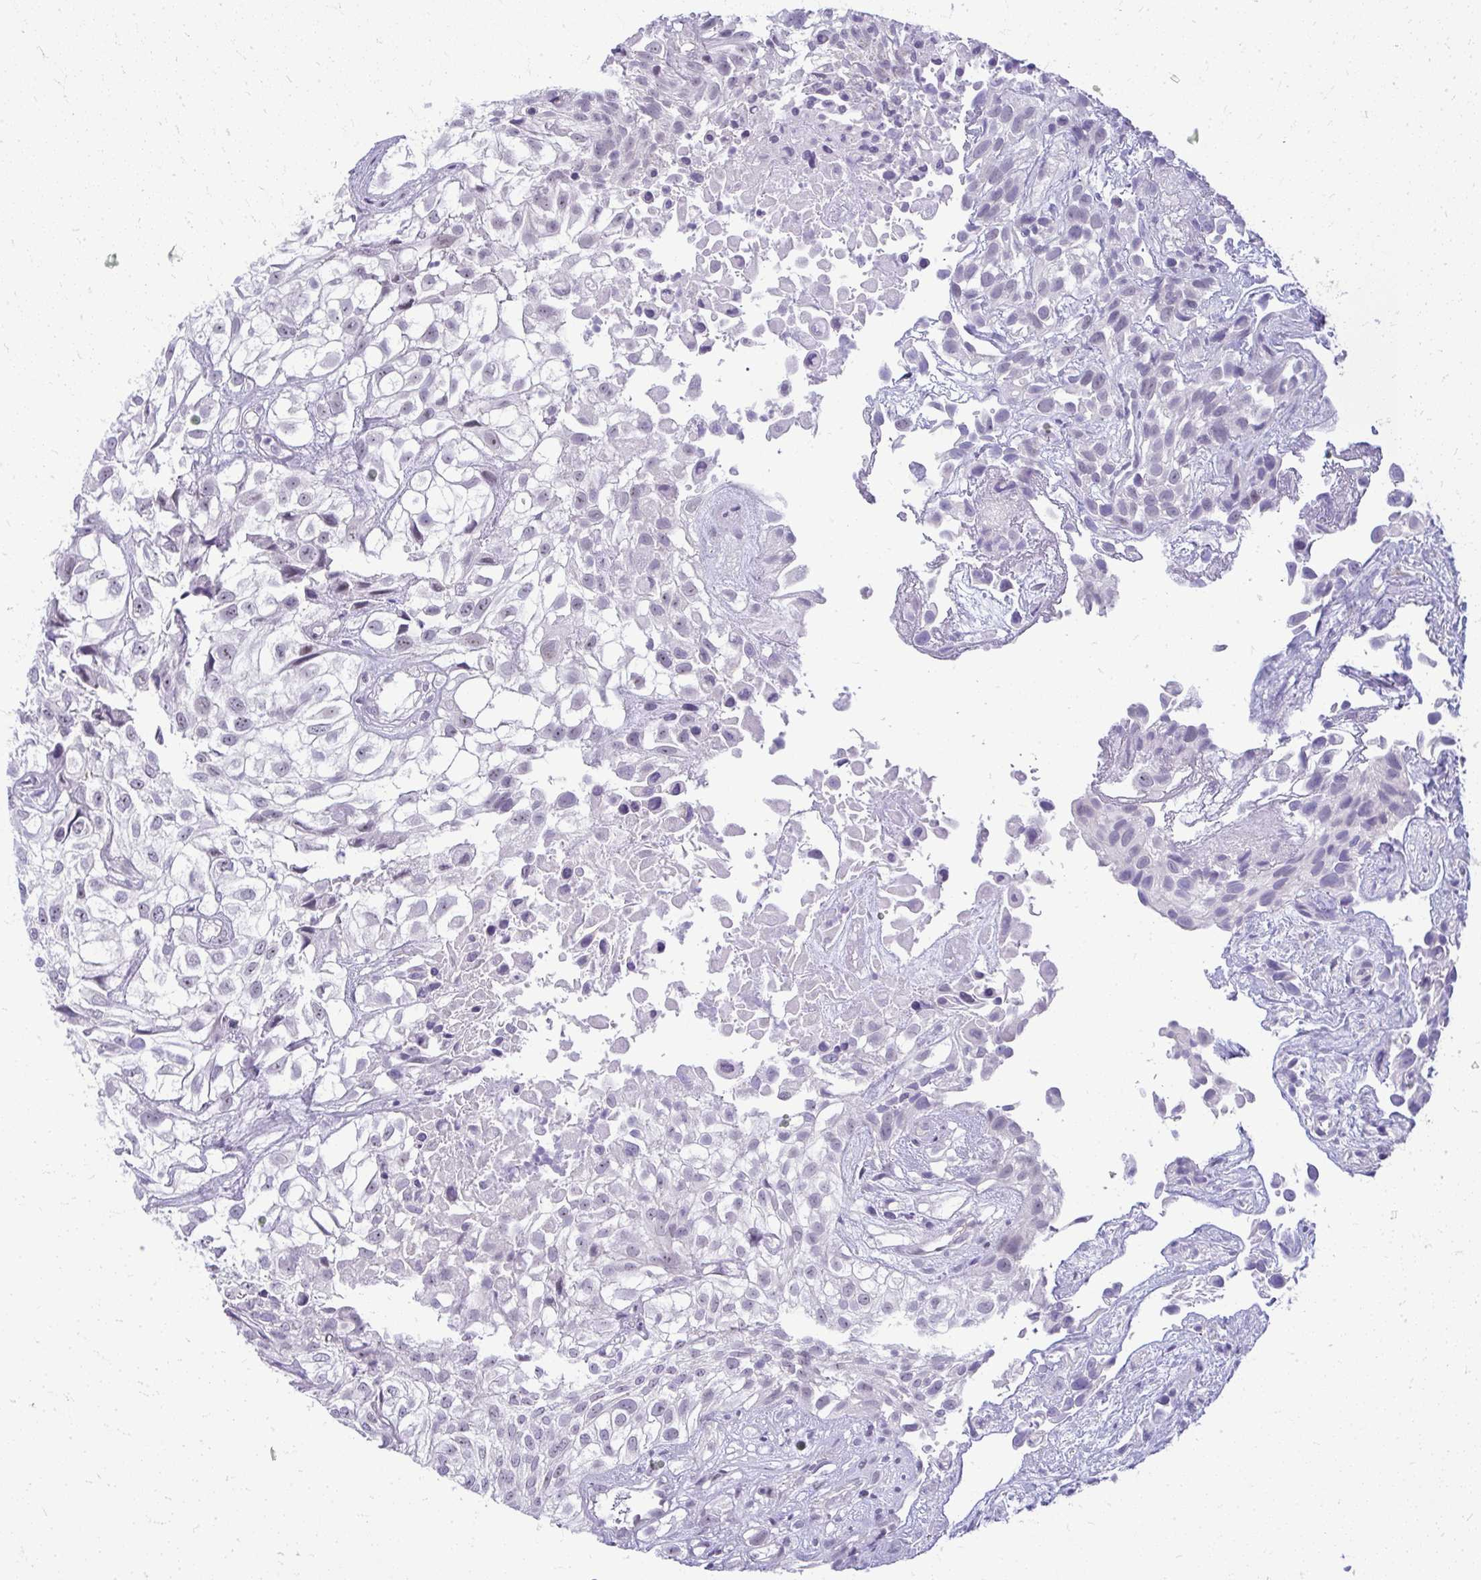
{"staining": {"intensity": "negative", "quantity": "none", "location": "none"}, "tissue": "urothelial cancer", "cell_type": "Tumor cells", "image_type": "cancer", "snomed": [{"axis": "morphology", "description": "Urothelial carcinoma, High grade"}, {"axis": "topography", "description": "Urinary bladder"}], "caption": "The histopathology image reveals no staining of tumor cells in urothelial carcinoma (high-grade).", "gene": "TEX33", "patient": {"sex": "male", "age": 56}}